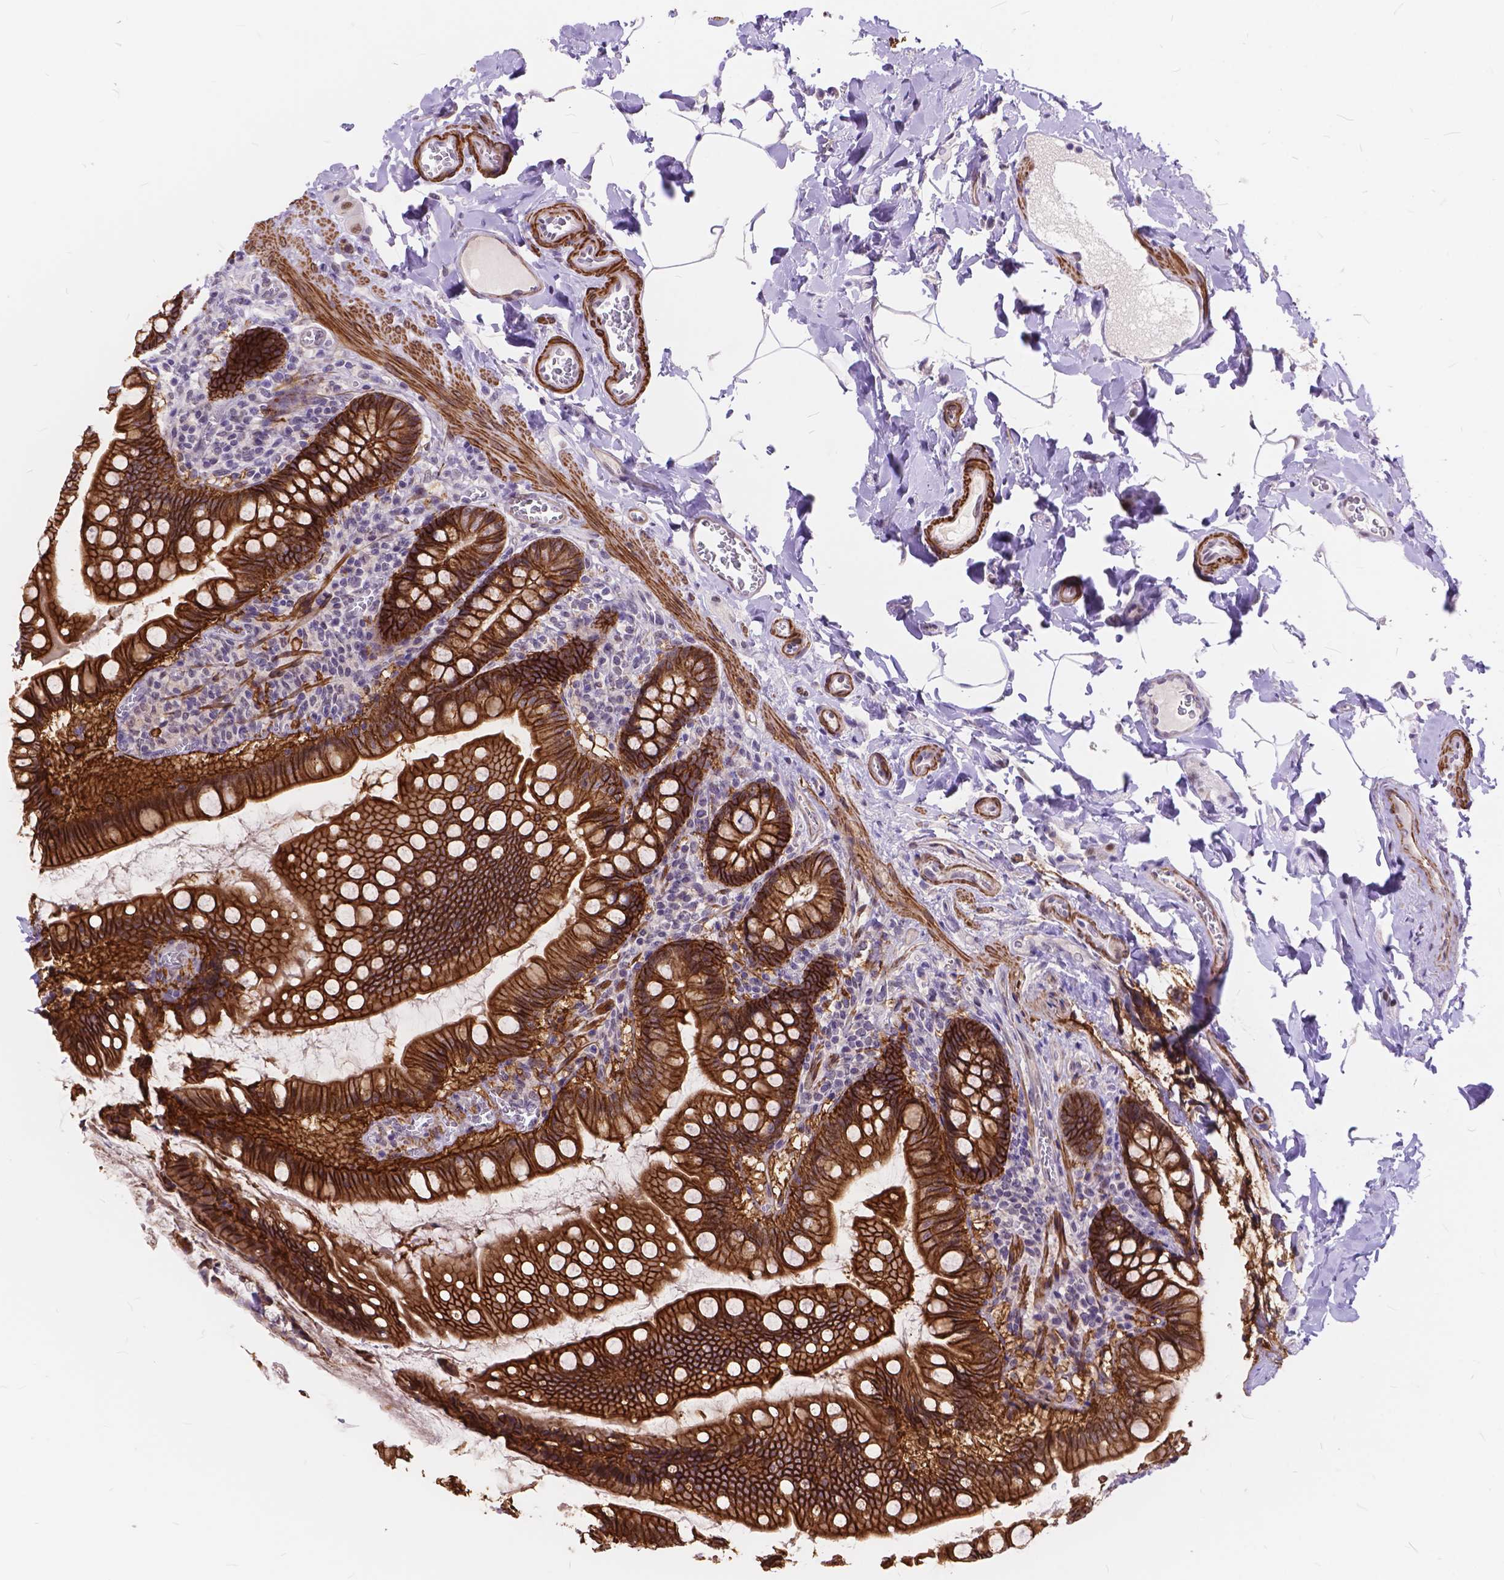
{"staining": {"intensity": "strong", "quantity": ">75%", "location": "cytoplasmic/membranous"}, "tissue": "small intestine", "cell_type": "Glandular cells", "image_type": "normal", "snomed": [{"axis": "morphology", "description": "Normal tissue, NOS"}, {"axis": "topography", "description": "Small intestine"}], "caption": "Small intestine stained for a protein displays strong cytoplasmic/membranous positivity in glandular cells. The staining is performed using DAB (3,3'-diaminobenzidine) brown chromogen to label protein expression. The nuclei are counter-stained blue using hematoxylin.", "gene": "MAN2C1", "patient": {"sex": "female", "age": 56}}